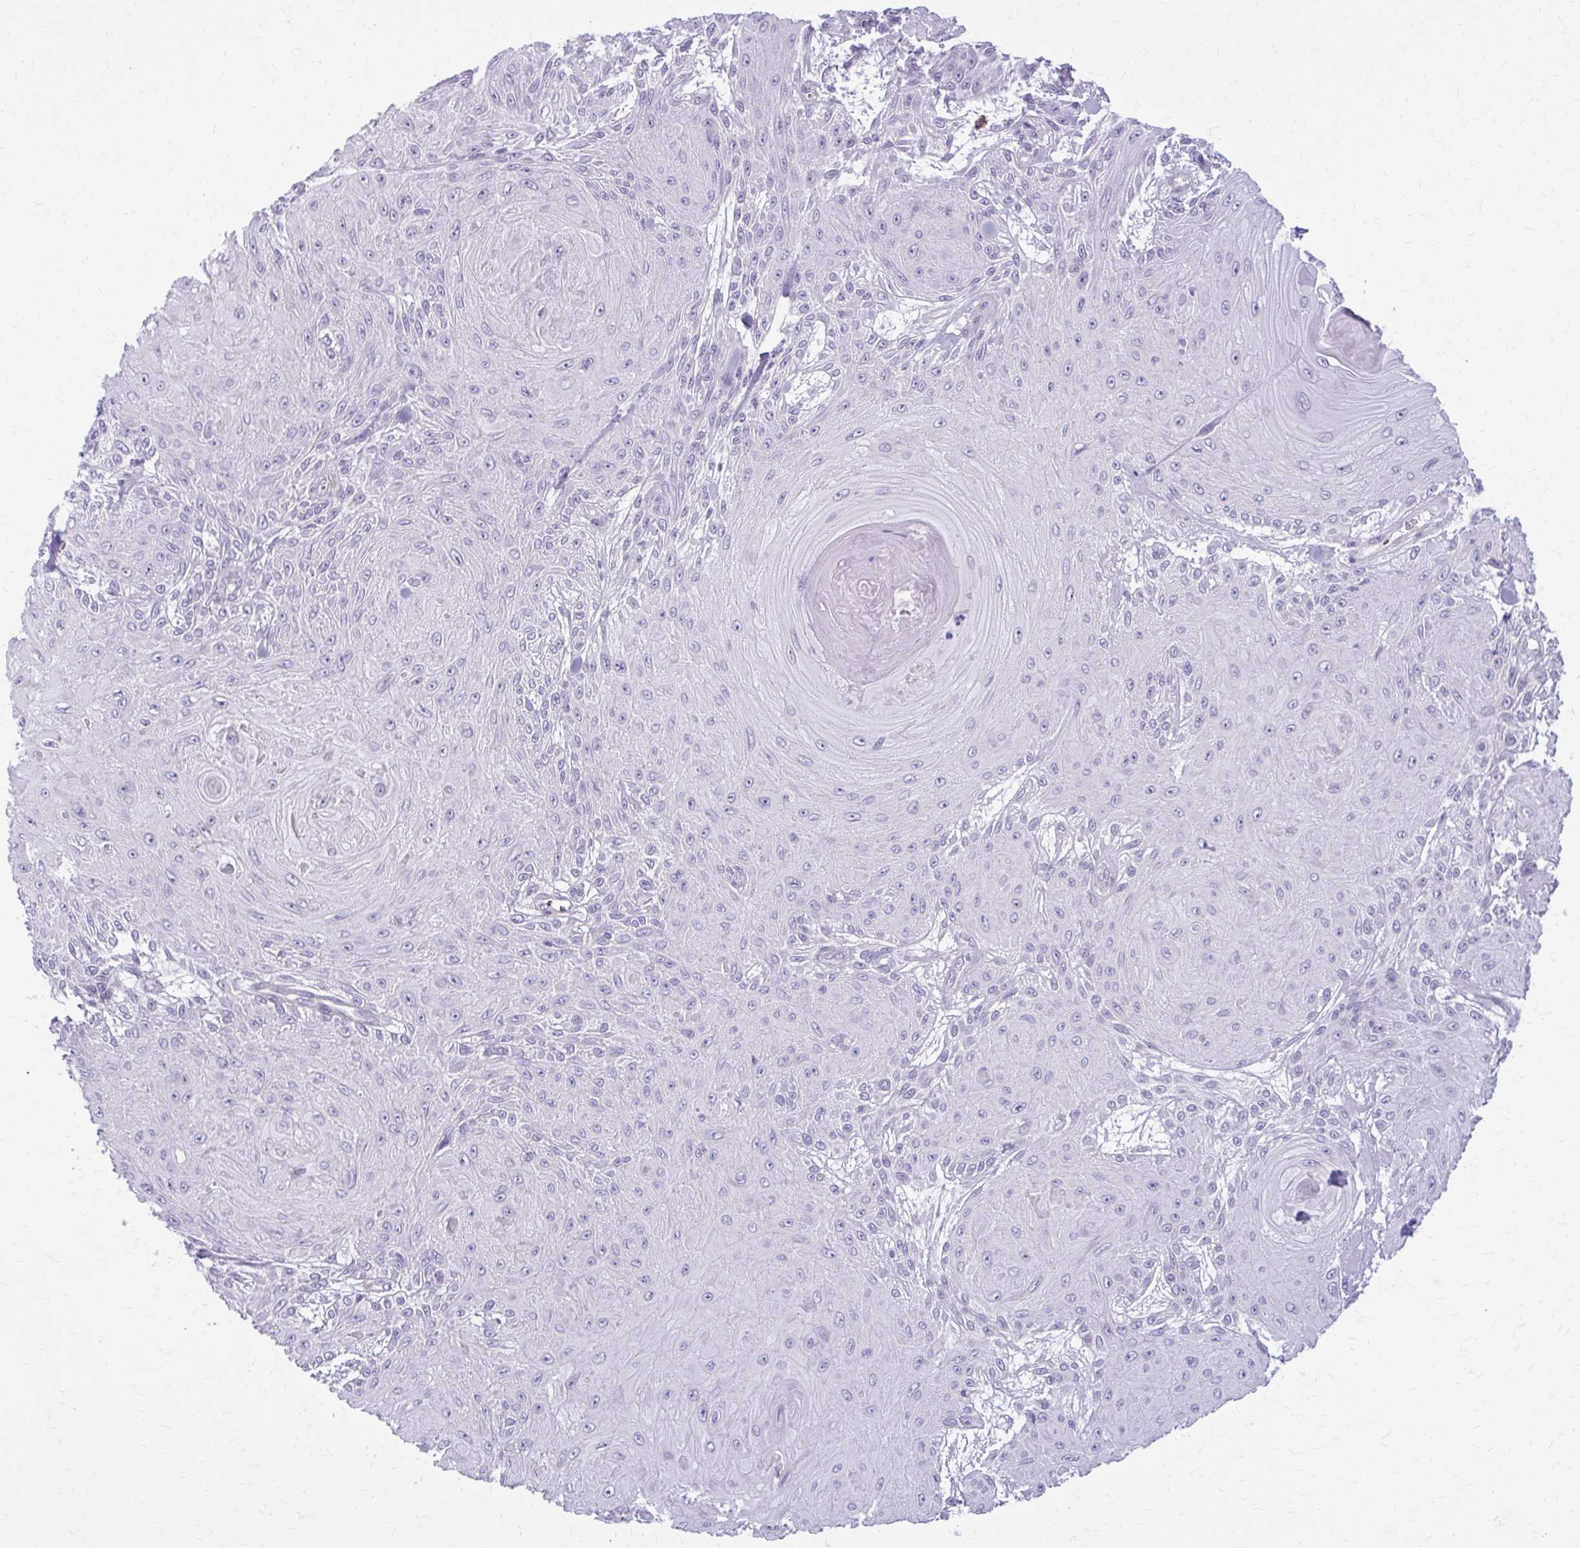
{"staining": {"intensity": "negative", "quantity": "none", "location": "none"}, "tissue": "skin cancer", "cell_type": "Tumor cells", "image_type": "cancer", "snomed": [{"axis": "morphology", "description": "Squamous cell carcinoma, NOS"}, {"axis": "topography", "description": "Skin"}], "caption": "This histopathology image is of skin squamous cell carcinoma stained with IHC to label a protein in brown with the nuclei are counter-stained blue. There is no expression in tumor cells.", "gene": "CD38", "patient": {"sex": "male", "age": 88}}